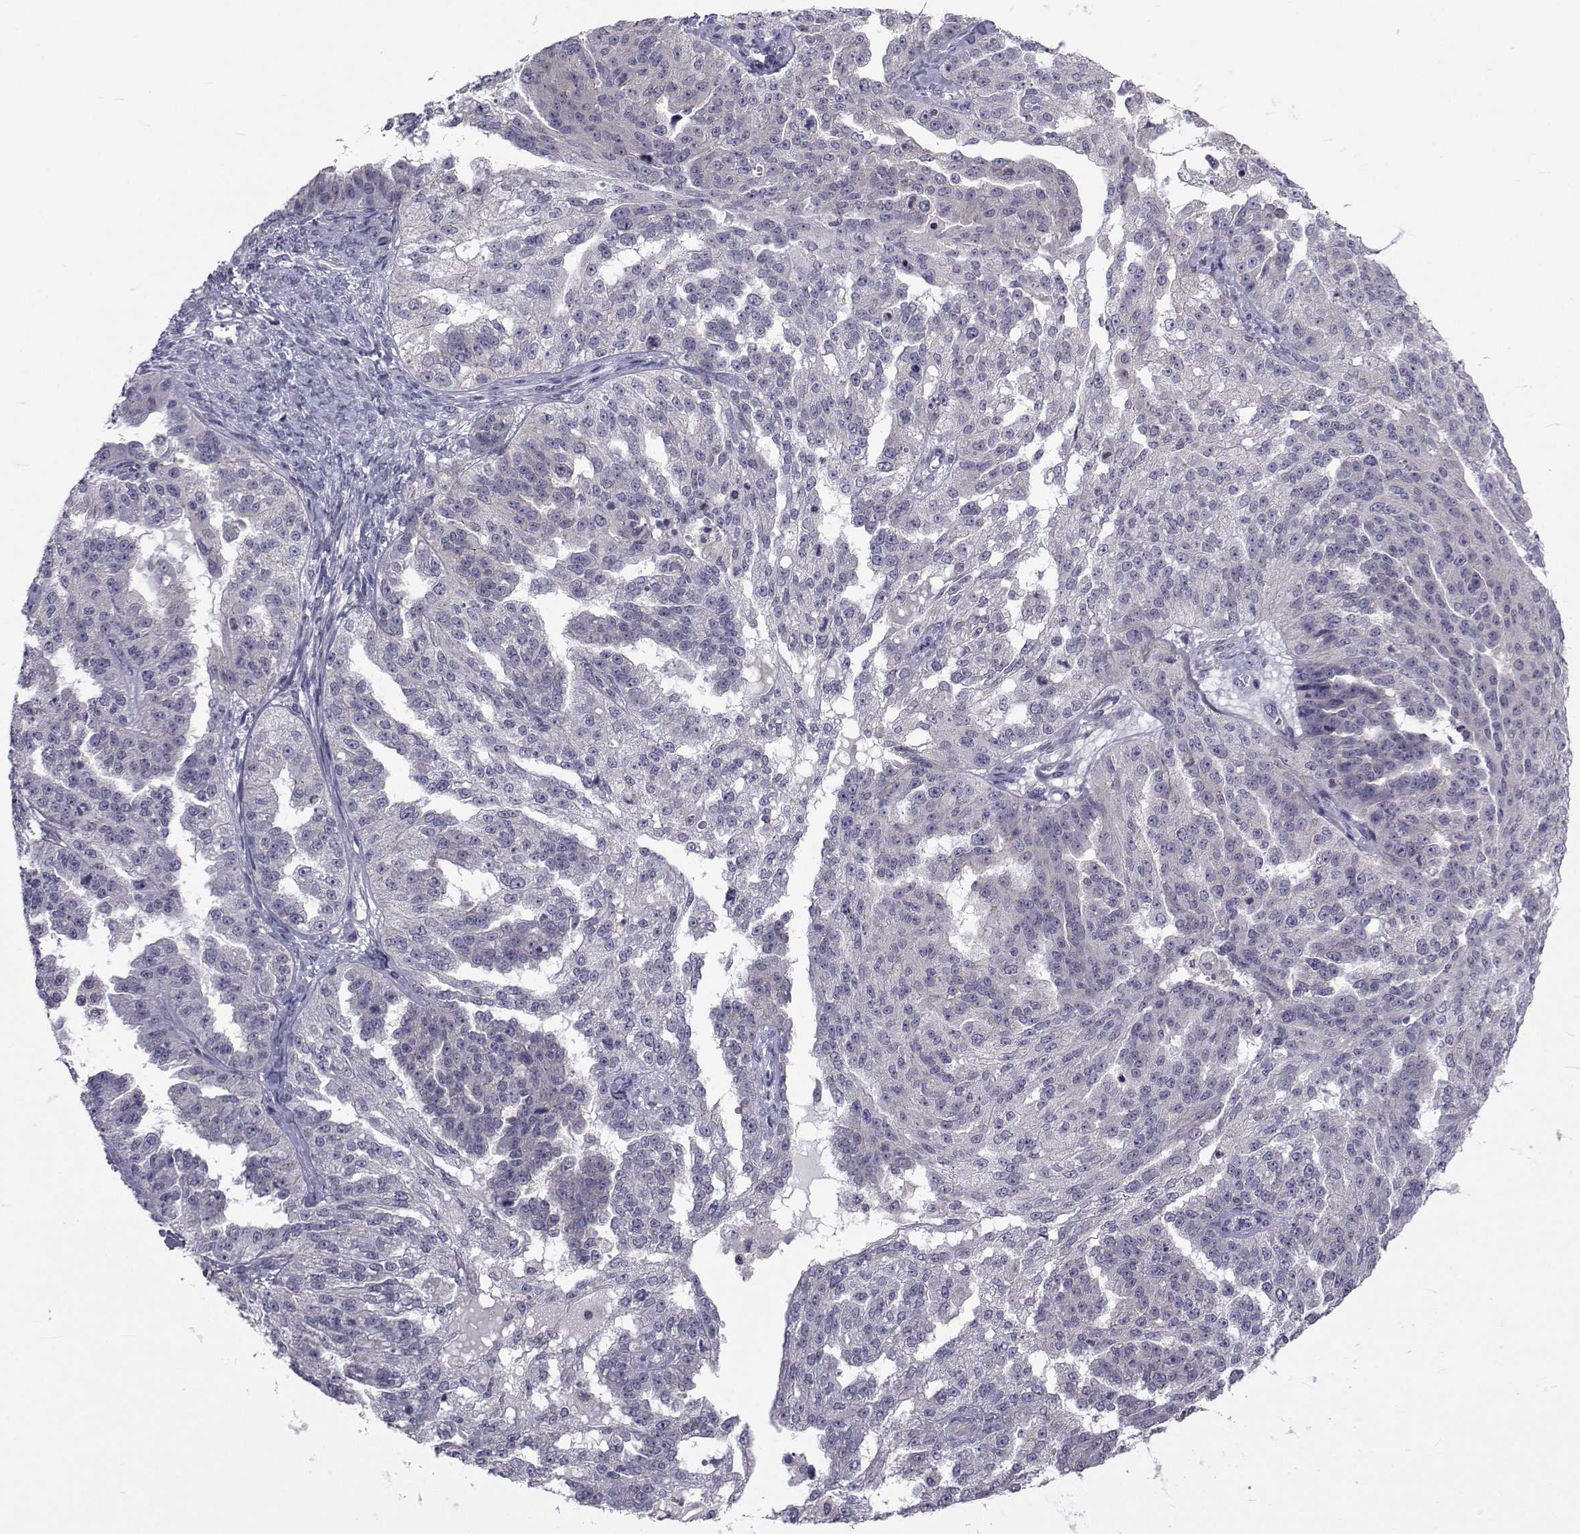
{"staining": {"intensity": "negative", "quantity": "none", "location": "none"}, "tissue": "ovarian cancer", "cell_type": "Tumor cells", "image_type": "cancer", "snomed": [{"axis": "morphology", "description": "Cystadenocarcinoma, serous, NOS"}, {"axis": "topography", "description": "Ovary"}], "caption": "Immunohistochemistry image of ovarian cancer (serous cystadenocarcinoma) stained for a protein (brown), which displays no positivity in tumor cells.", "gene": "SLC30A10", "patient": {"sex": "female", "age": 58}}